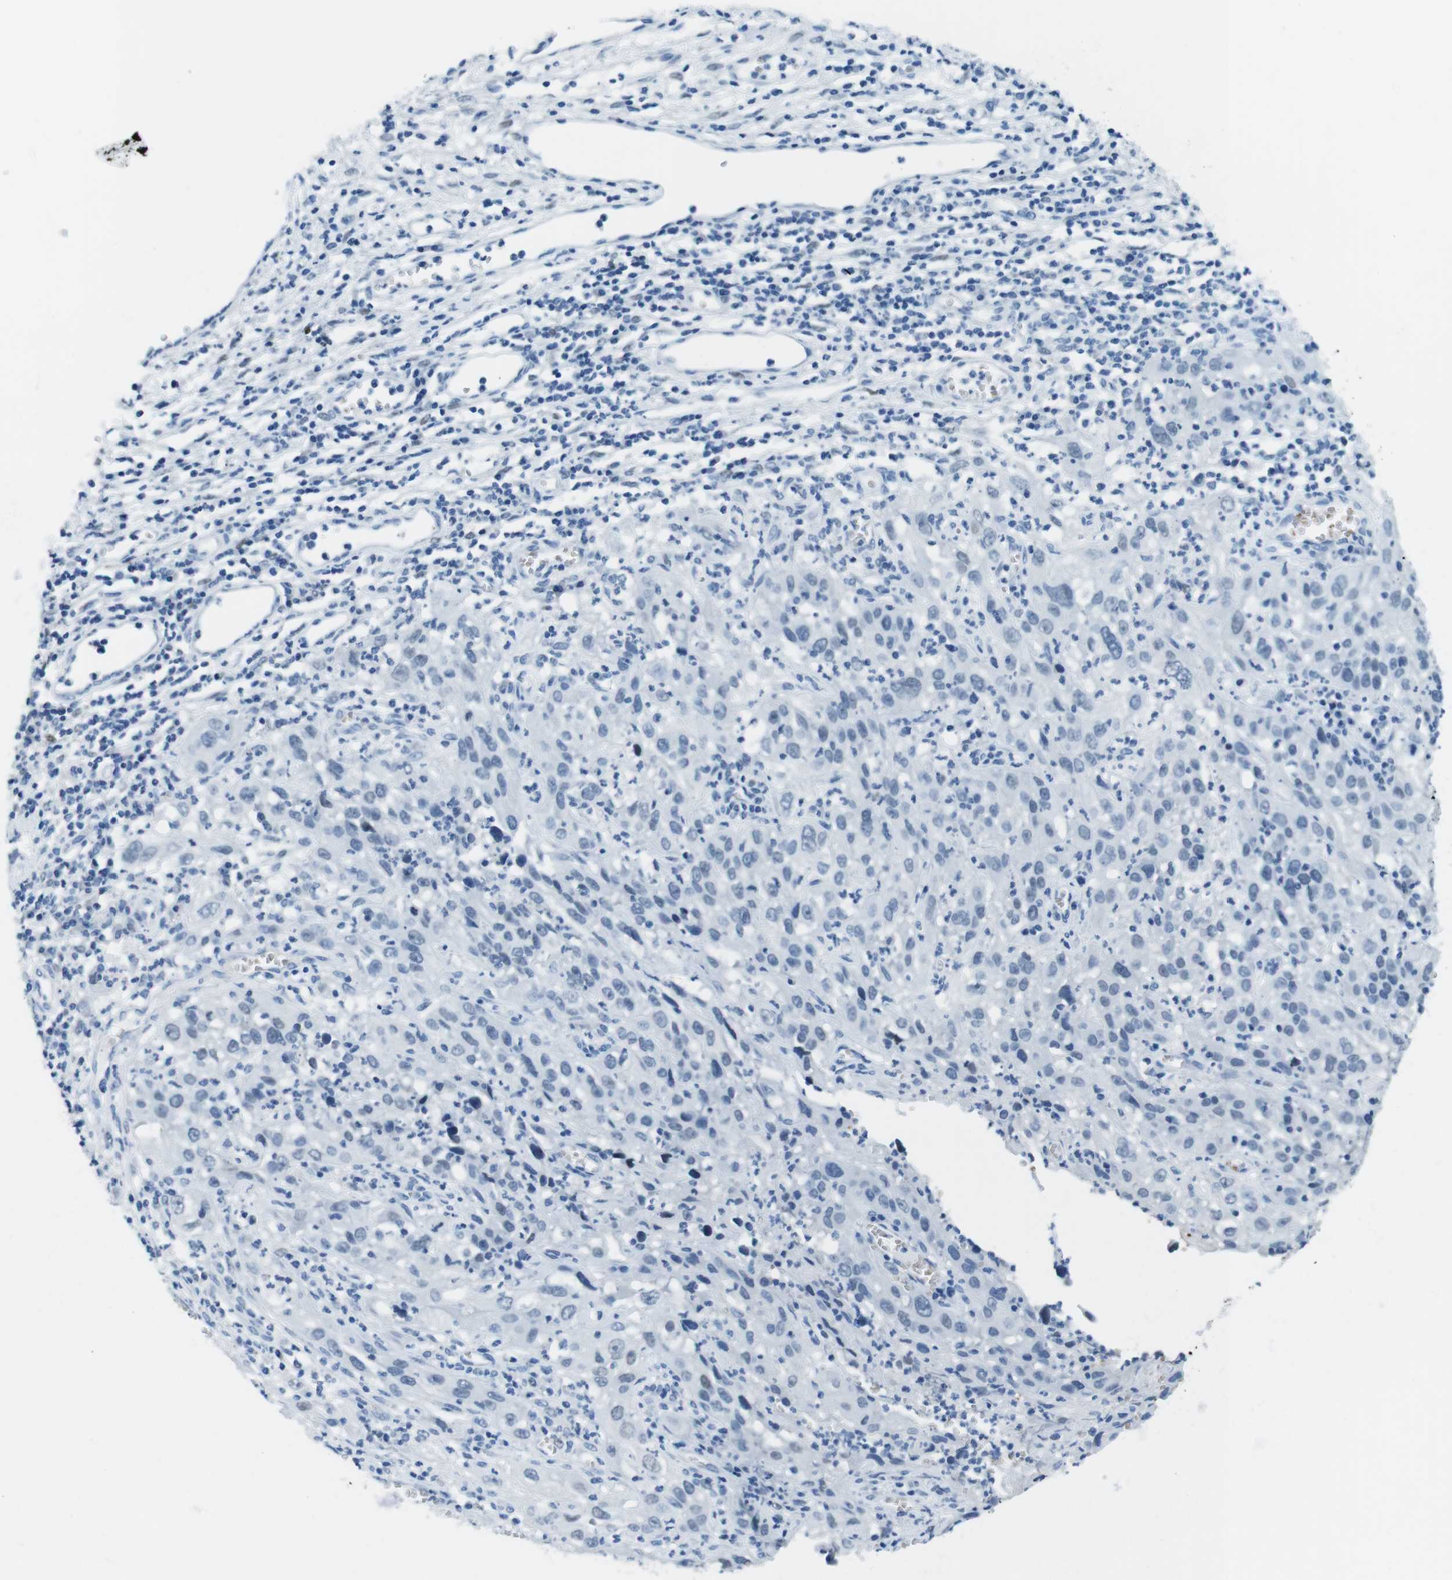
{"staining": {"intensity": "negative", "quantity": "none", "location": "none"}, "tissue": "cervical cancer", "cell_type": "Tumor cells", "image_type": "cancer", "snomed": [{"axis": "morphology", "description": "Squamous cell carcinoma, NOS"}, {"axis": "topography", "description": "Cervix"}], "caption": "An IHC image of squamous cell carcinoma (cervical) is shown. There is no staining in tumor cells of squamous cell carcinoma (cervical).", "gene": "TFAP2C", "patient": {"sex": "female", "age": 32}}